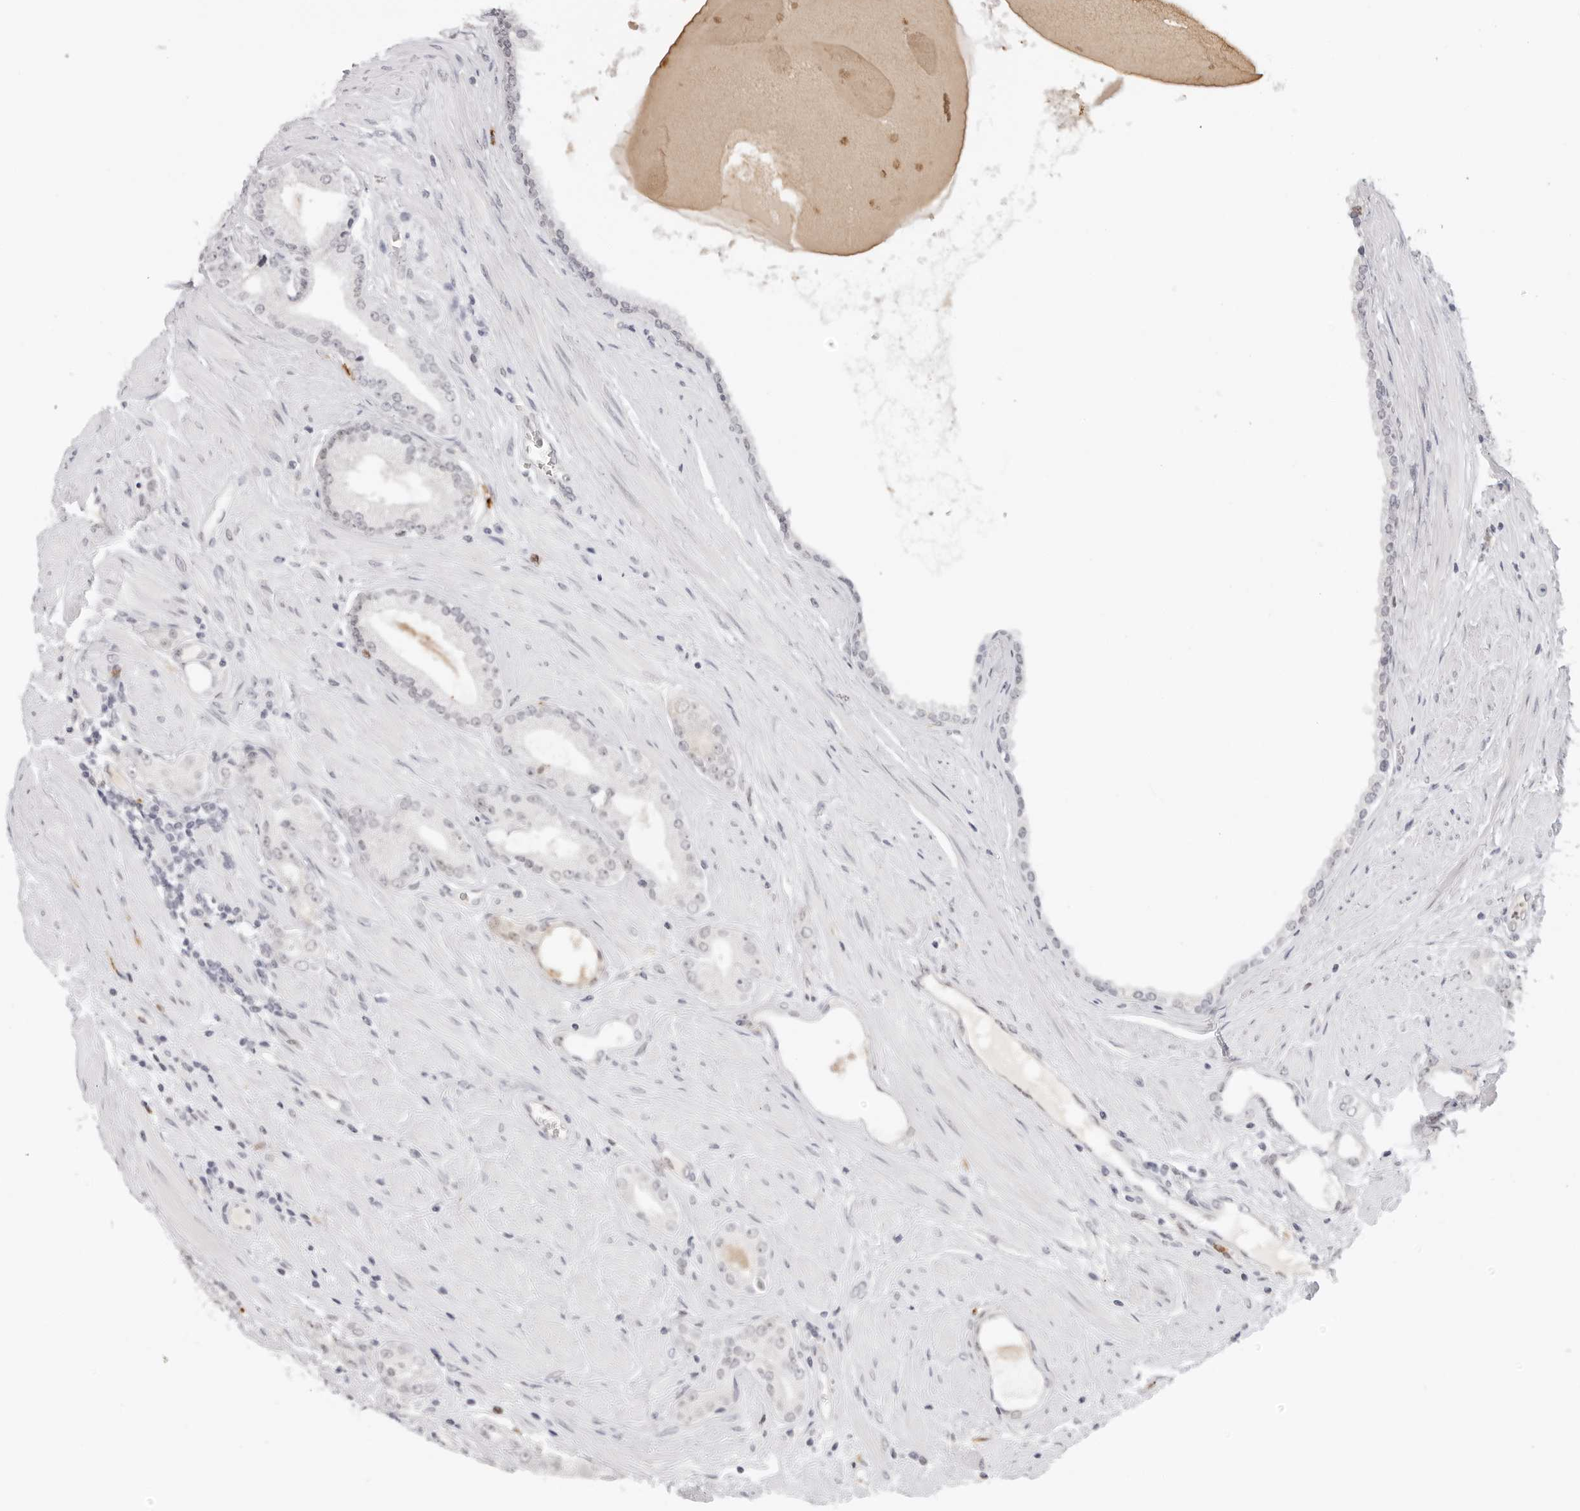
{"staining": {"intensity": "negative", "quantity": "none", "location": "none"}, "tissue": "prostate cancer", "cell_type": "Tumor cells", "image_type": "cancer", "snomed": [{"axis": "morphology", "description": "Adenocarcinoma, Low grade"}, {"axis": "topography", "description": "Prostate"}], "caption": "DAB (3,3'-diaminobenzidine) immunohistochemical staining of prostate cancer shows no significant staining in tumor cells. (IHC, brightfield microscopy, high magnification).", "gene": "MSH6", "patient": {"sex": "male", "age": 62}}